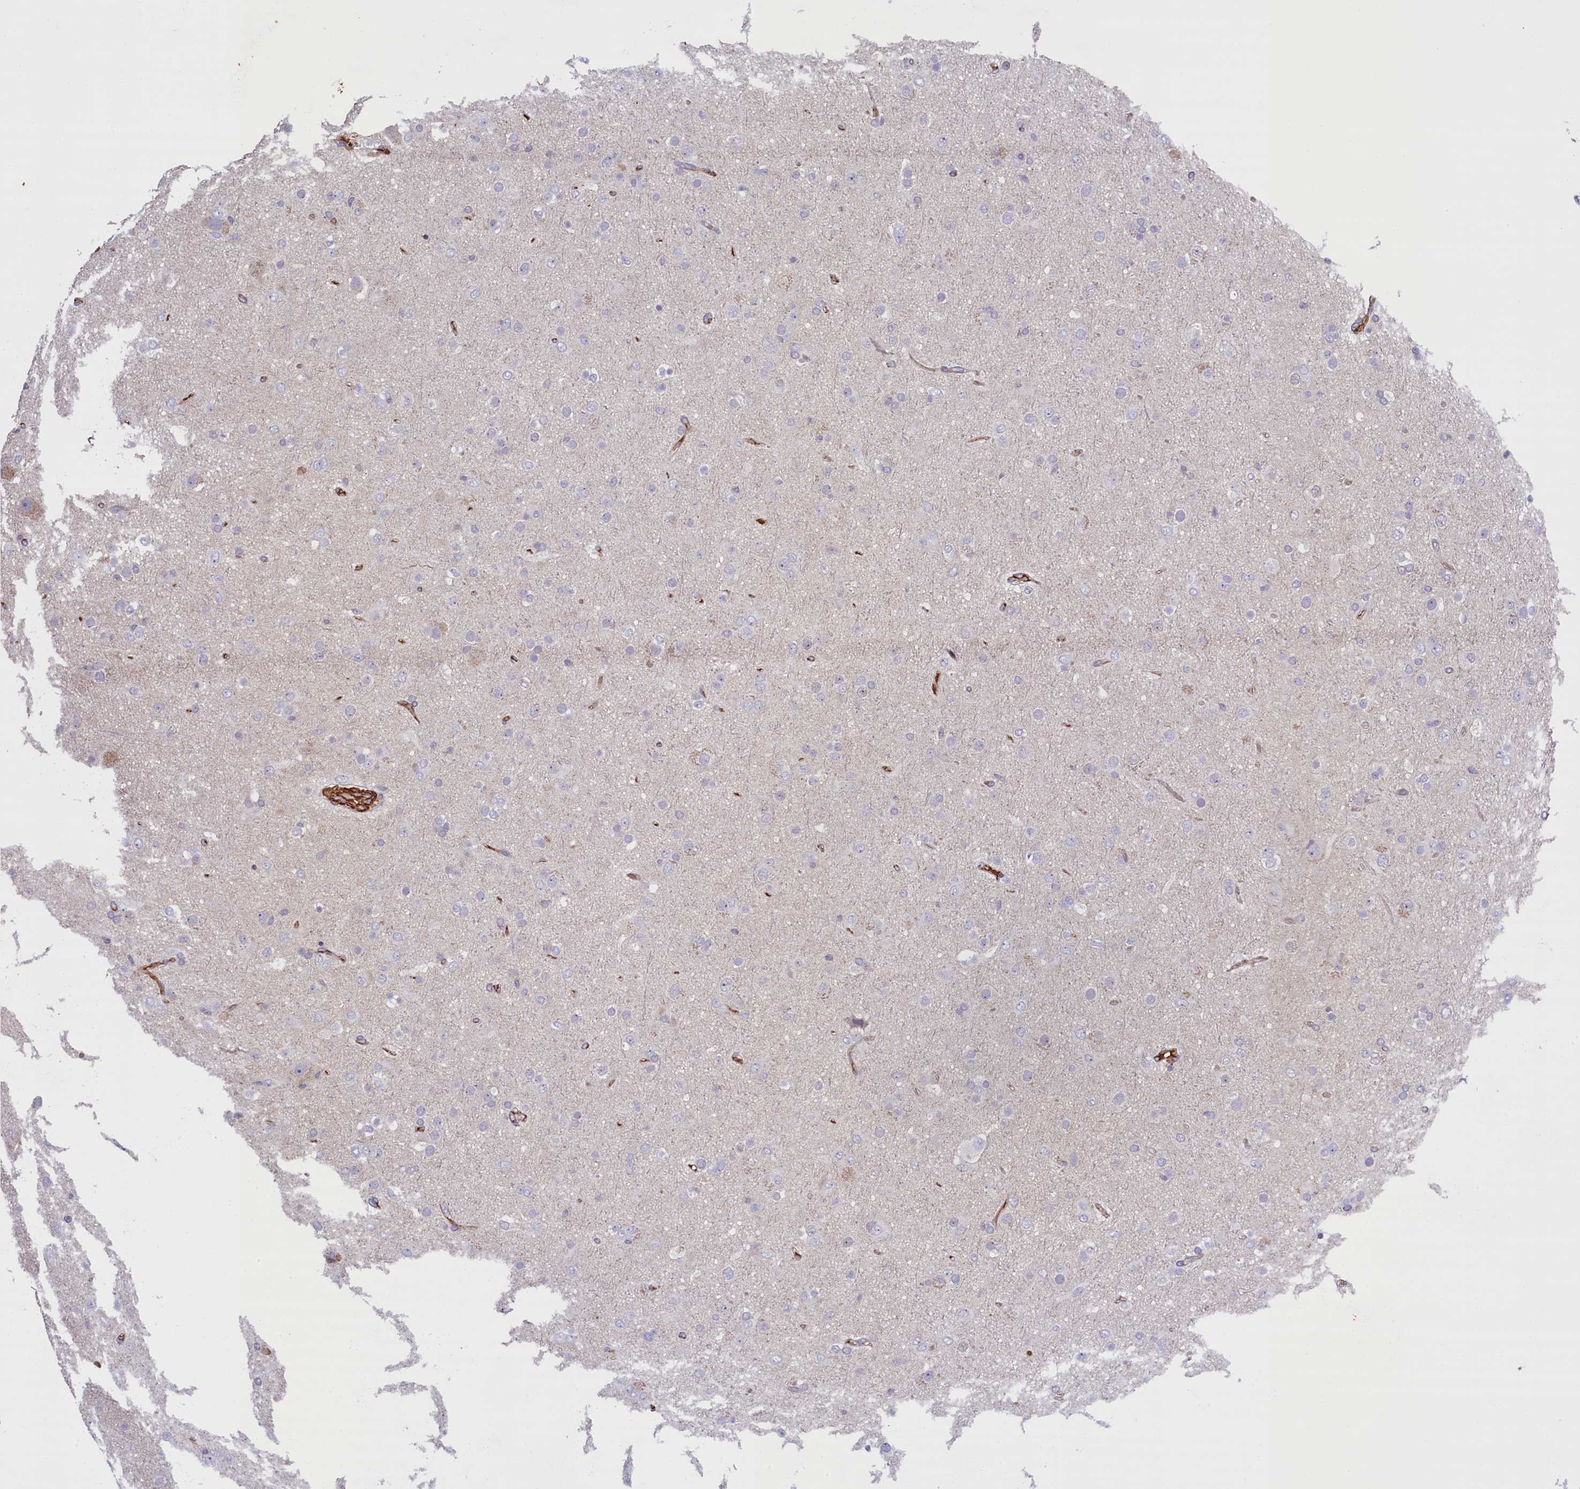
{"staining": {"intensity": "negative", "quantity": "none", "location": "none"}, "tissue": "glioma", "cell_type": "Tumor cells", "image_type": "cancer", "snomed": [{"axis": "morphology", "description": "Glioma, malignant, Low grade"}, {"axis": "topography", "description": "Brain"}], "caption": "This is an IHC photomicrograph of glioma. There is no expression in tumor cells.", "gene": "FUZ", "patient": {"sex": "male", "age": 65}}